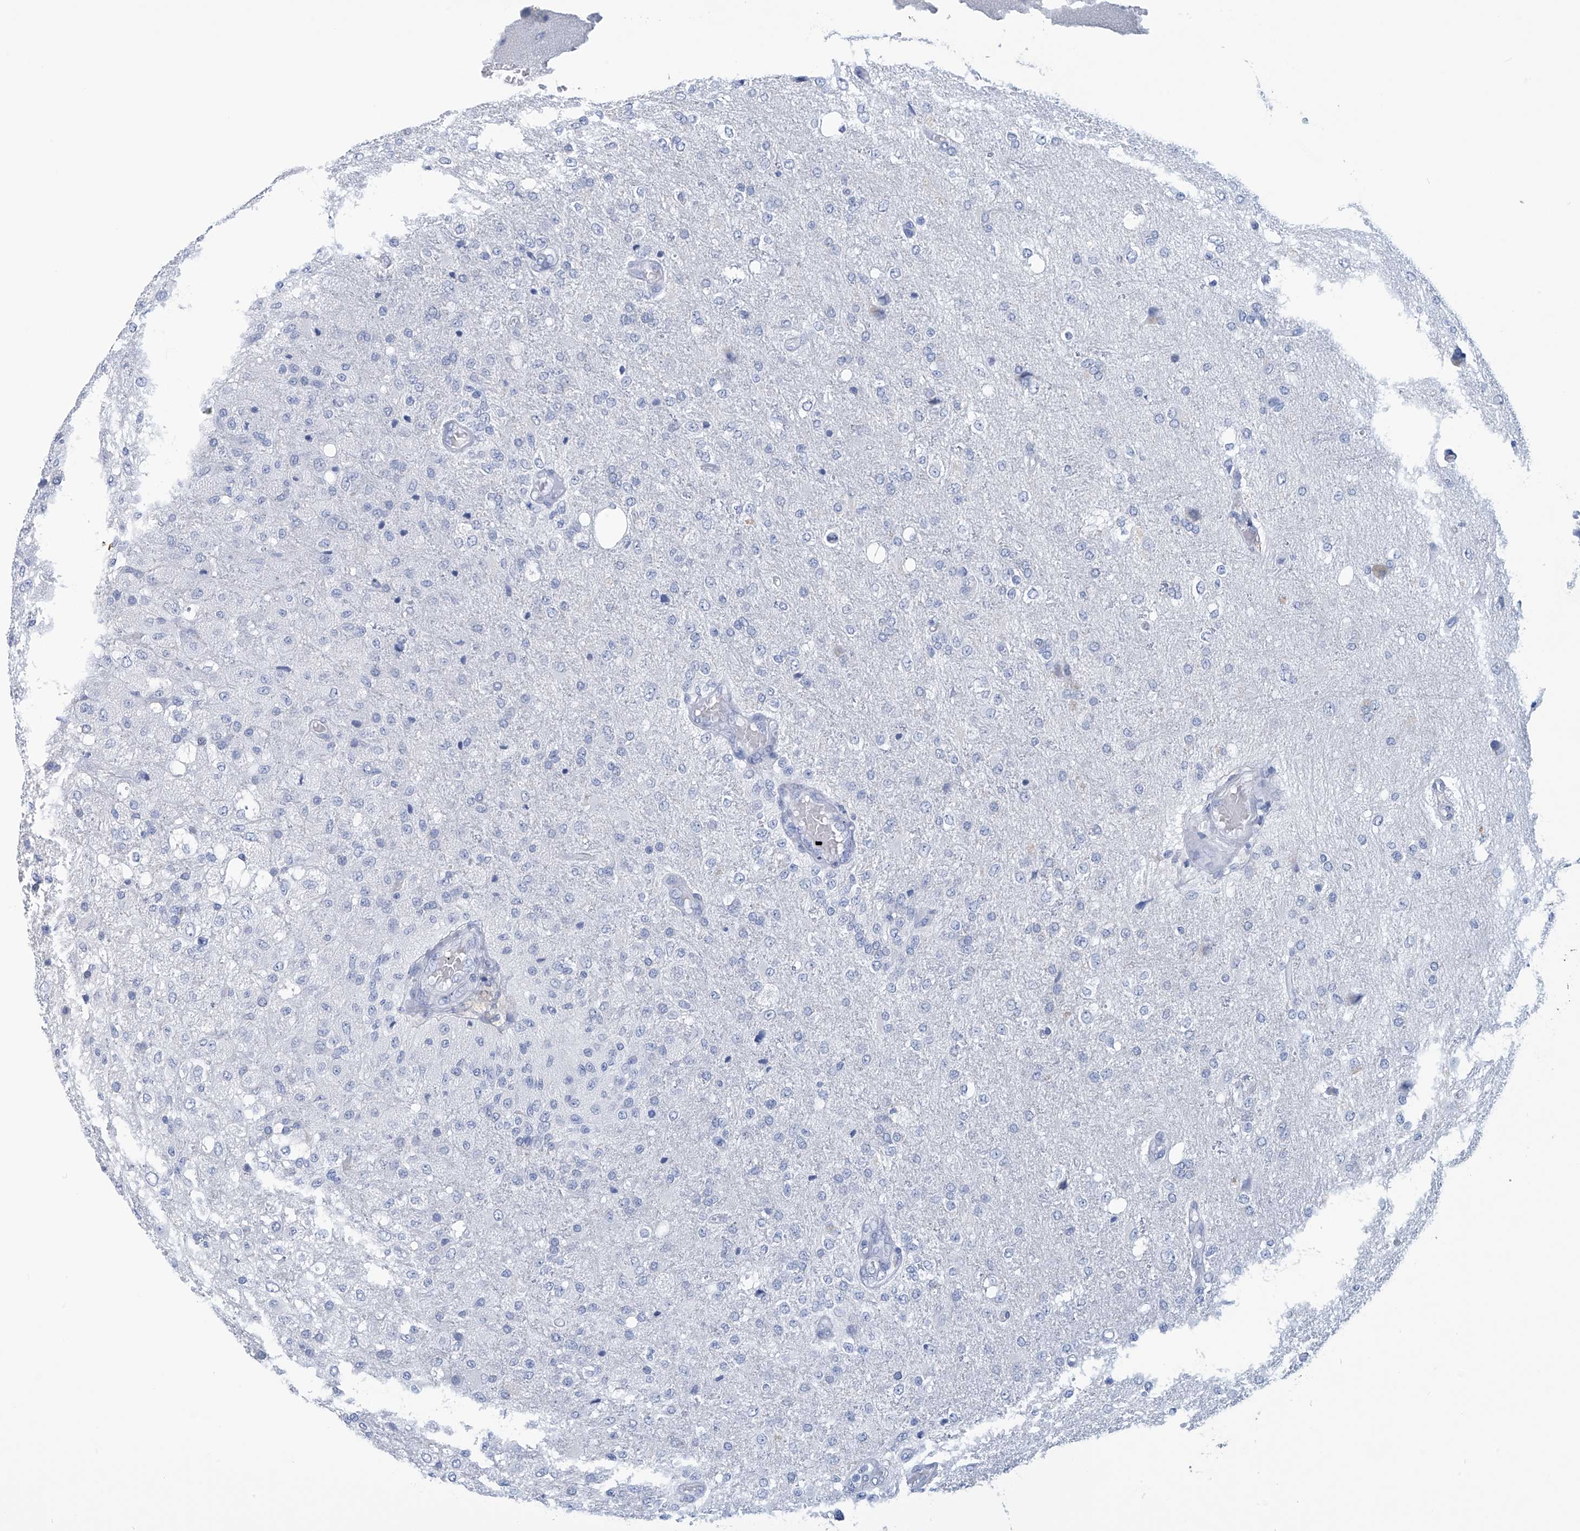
{"staining": {"intensity": "negative", "quantity": "none", "location": "none"}, "tissue": "glioma", "cell_type": "Tumor cells", "image_type": "cancer", "snomed": [{"axis": "morphology", "description": "Normal tissue, NOS"}, {"axis": "morphology", "description": "Glioma, malignant, High grade"}, {"axis": "topography", "description": "Cerebral cortex"}], "caption": "IHC image of human glioma stained for a protein (brown), which reveals no expression in tumor cells. (DAB immunohistochemistry (IHC), high magnification).", "gene": "DSP", "patient": {"sex": "male", "age": 77}}